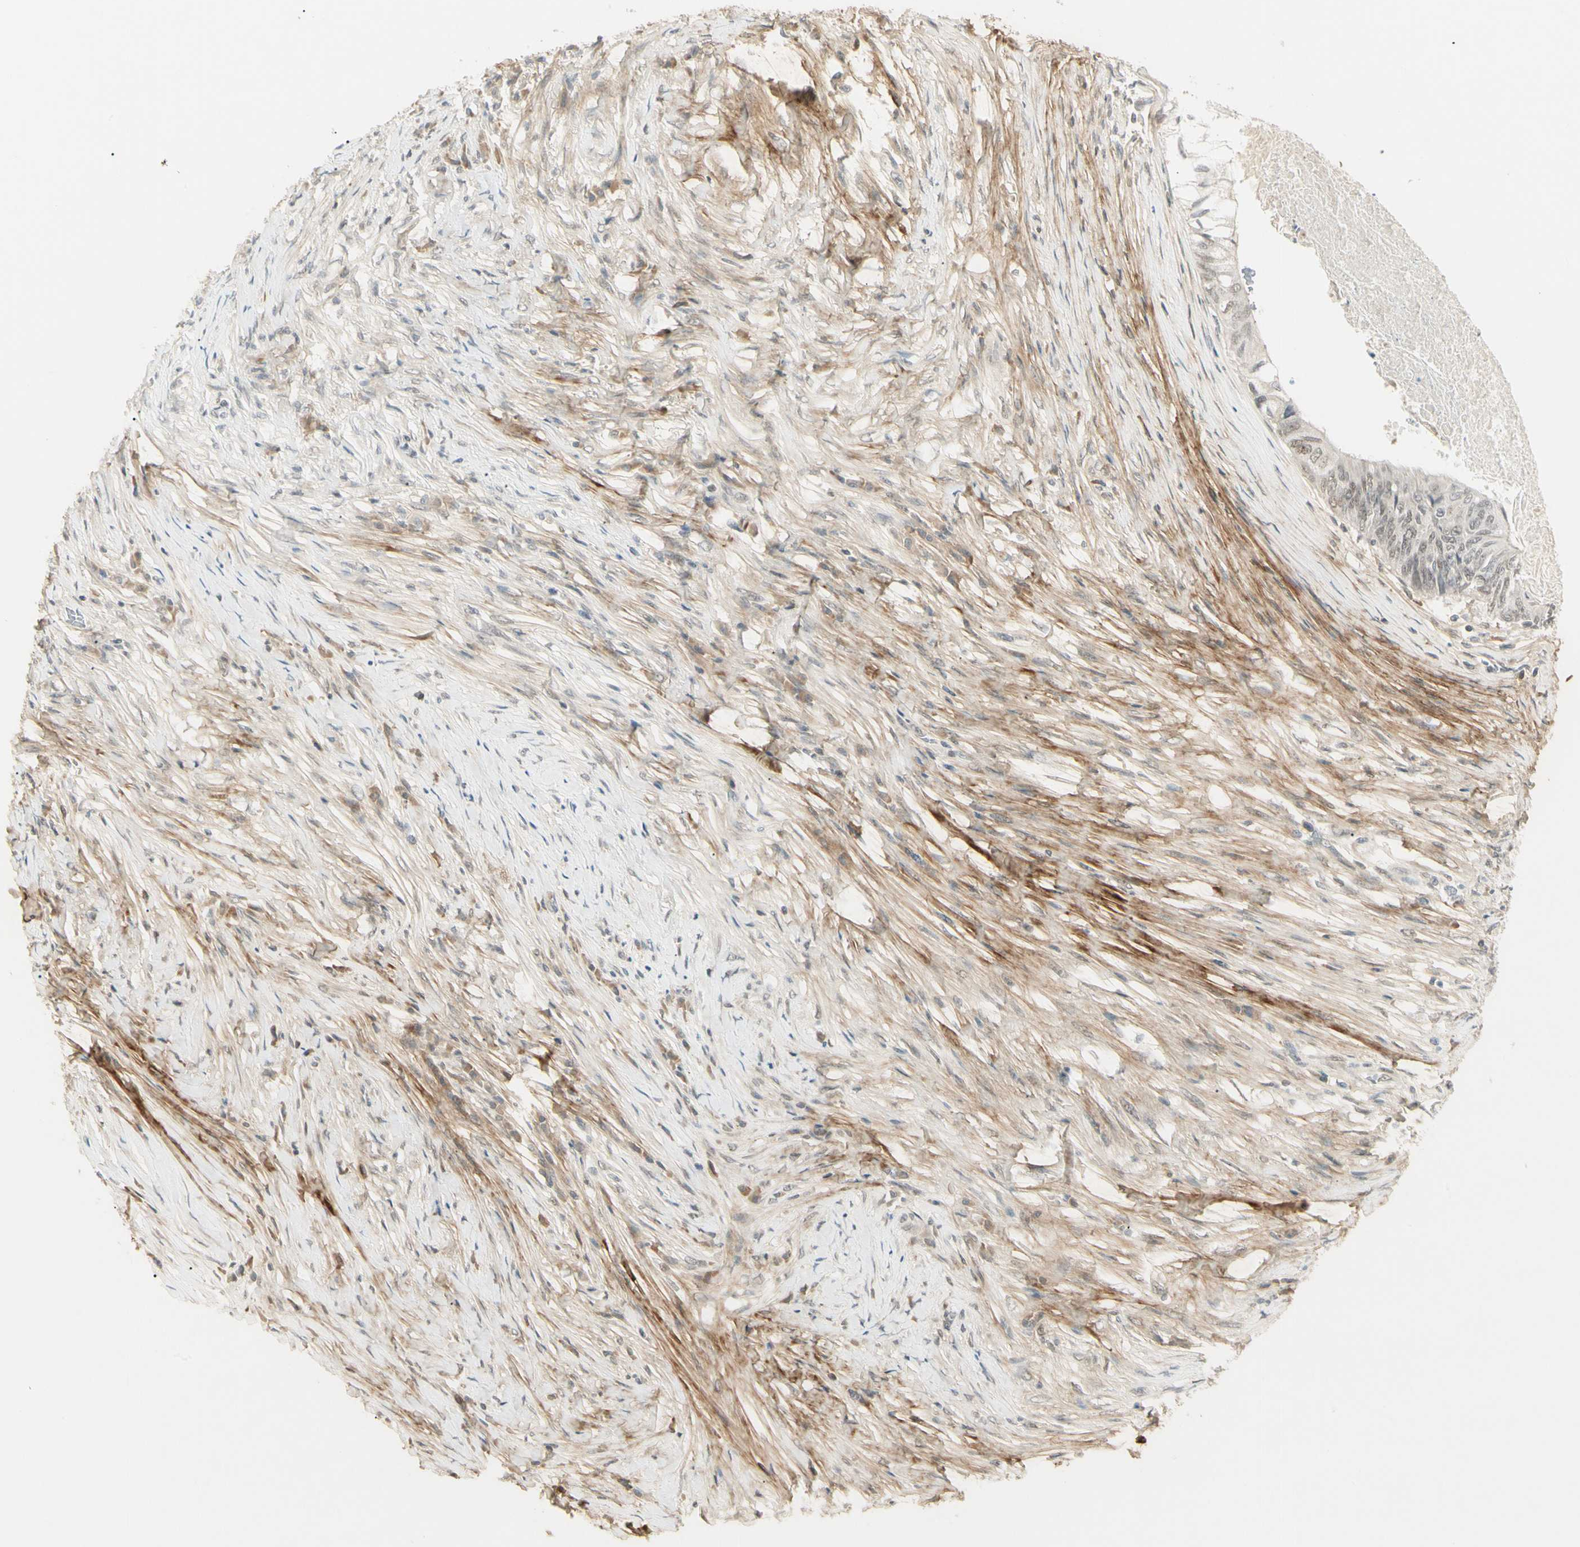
{"staining": {"intensity": "weak", "quantity": "25%-75%", "location": "nuclear"}, "tissue": "colorectal cancer", "cell_type": "Tumor cells", "image_type": "cancer", "snomed": [{"axis": "morphology", "description": "Adenocarcinoma, NOS"}, {"axis": "topography", "description": "Rectum"}], "caption": "Protein expression by IHC displays weak nuclear staining in about 25%-75% of tumor cells in colorectal adenocarcinoma.", "gene": "ASPN", "patient": {"sex": "male", "age": 63}}